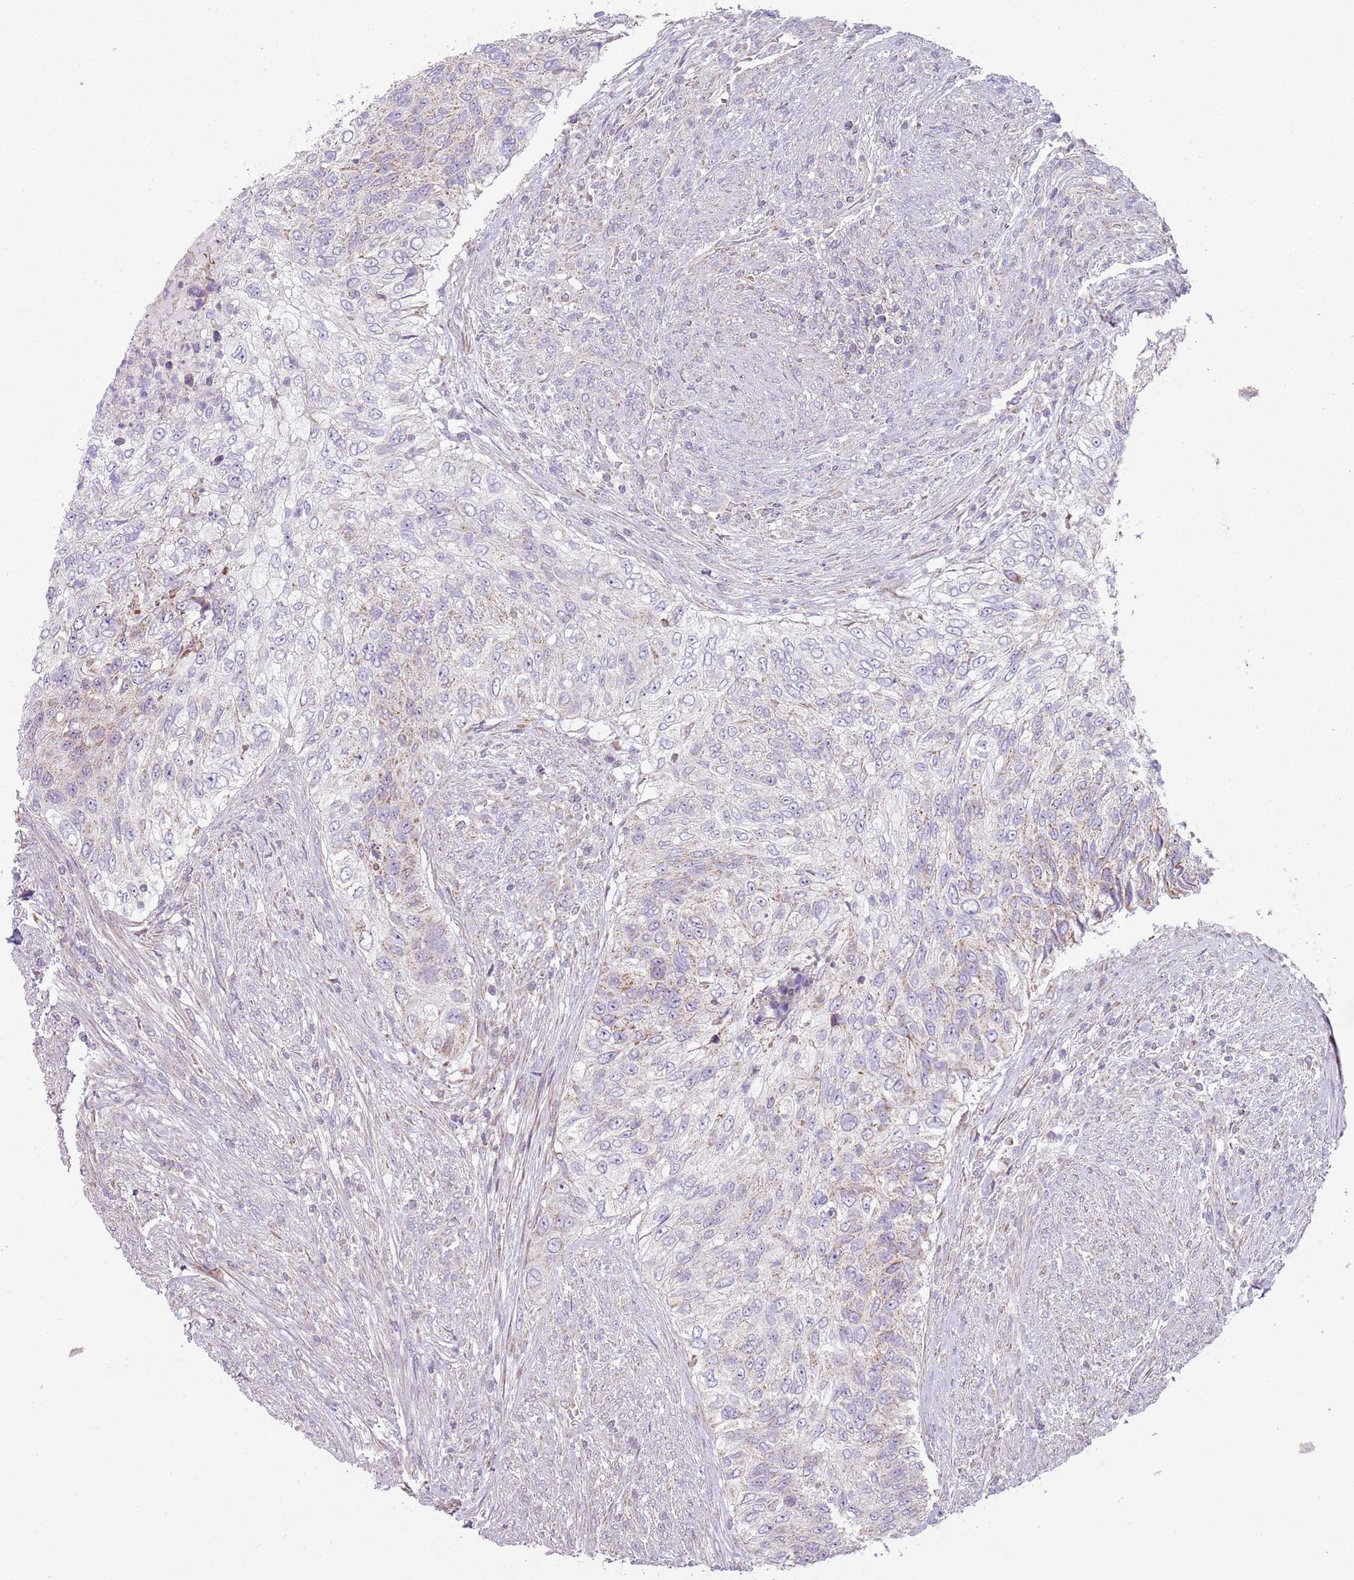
{"staining": {"intensity": "weak", "quantity": "<25%", "location": "cytoplasmic/membranous"}, "tissue": "urothelial cancer", "cell_type": "Tumor cells", "image_type": "cancer", "snomed": [{"axis": "morphology", "description": "Urothelial carcinoma, High grade"}, {"axis": "topography", "description": "Urinary bladder"}], "caption": "The IHC histopathology image has no significant positivity in tumor cells of high-grade urothelial carcinoma tissue.", "gene": "GAS8", "patient": {"sex": "female", "age": 60}}